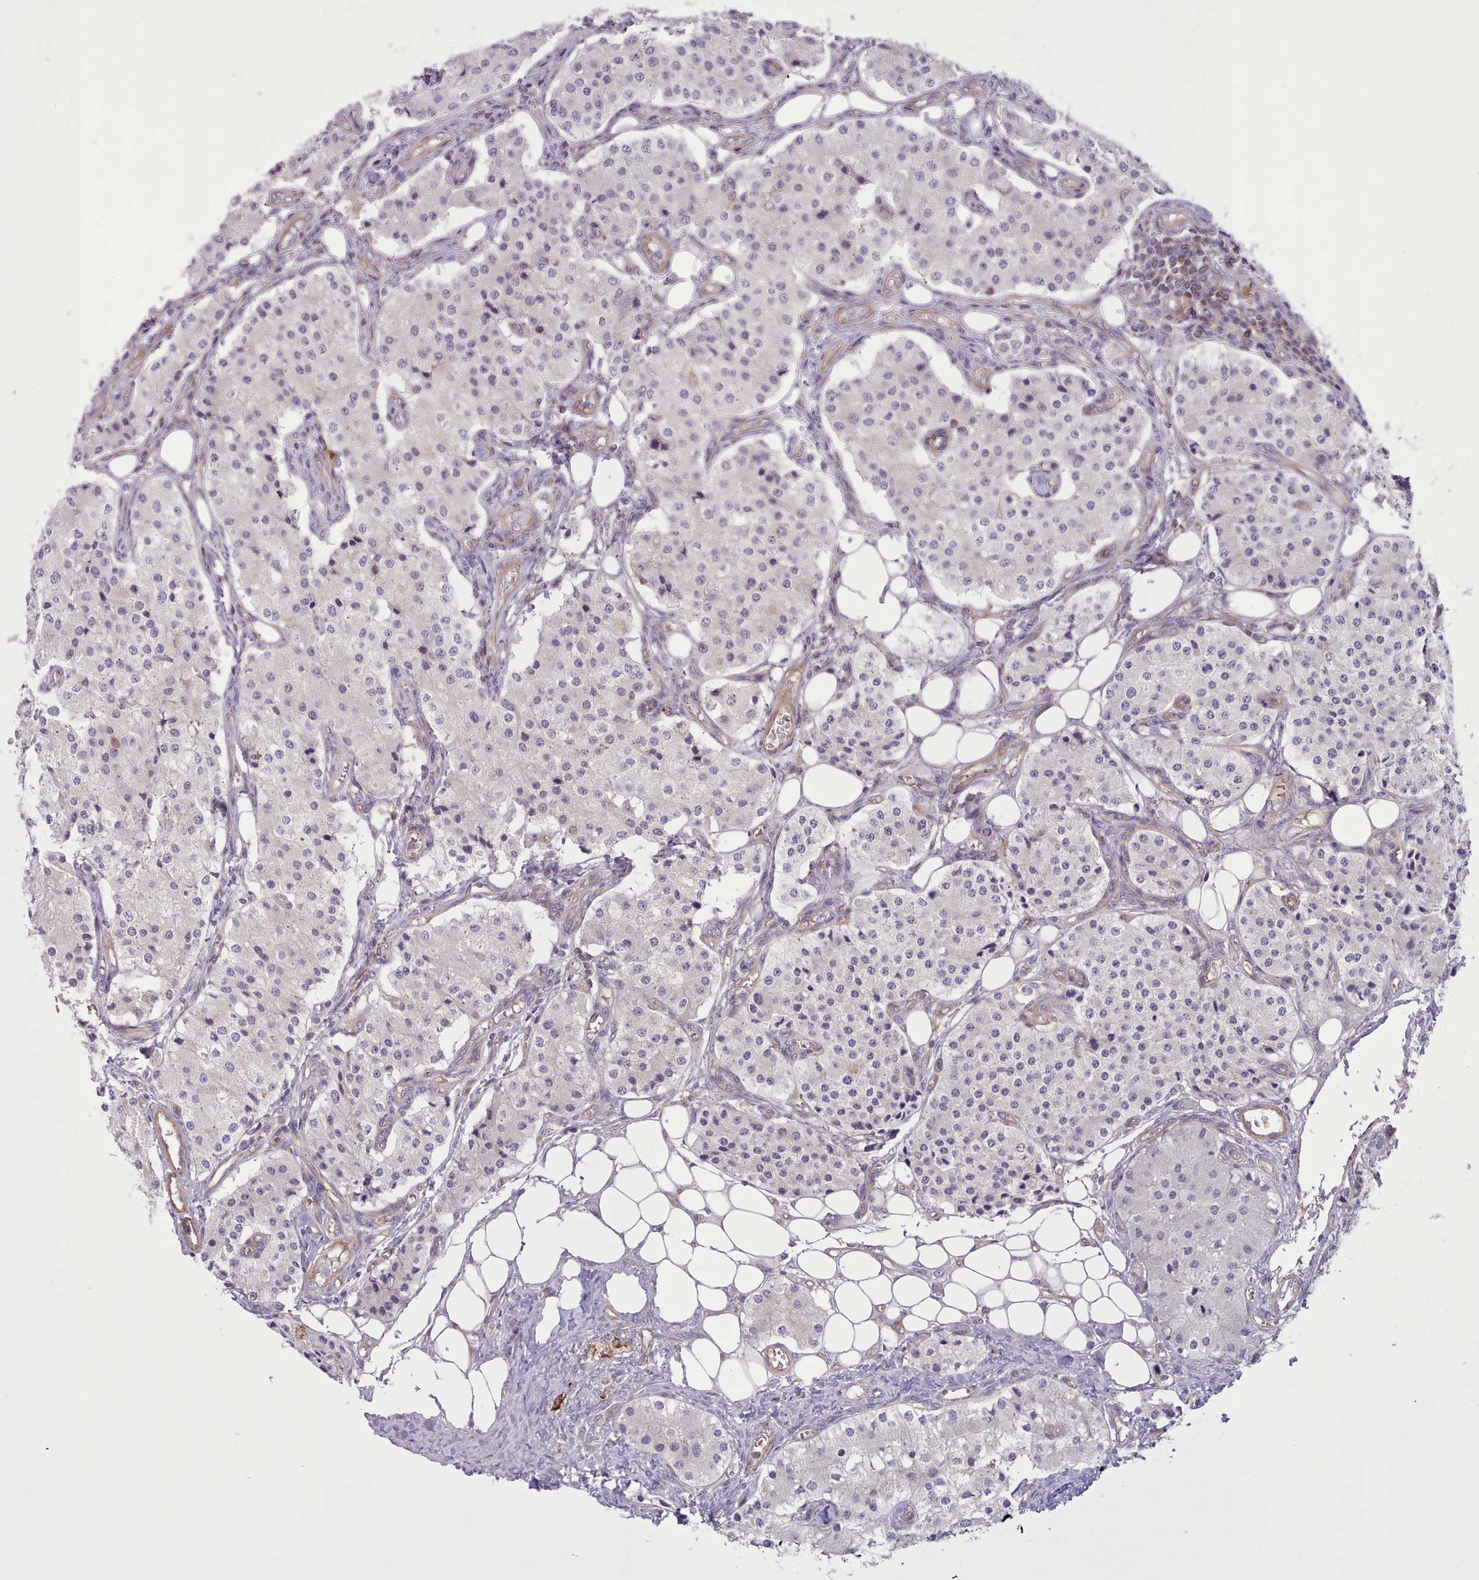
{"staining": {"intensity": "negative", "quantity": "none", "location": "none"}, "tissue": "carcinoid", "cell_type": "Tumor cells", "image_type": "cancer", "snomed": [{"axis": "morphology", "description": "Carcinoid, malignant, NOS"}, {"axis": "topography", "description": "Colon"}], "caption": "DAB immunohistochemical staining of human carcinoid reveals no significant expression in tumor cells. Nuclei are stained in blue.", "gene": "TENT4B", "patient": {"sex": "female", "age": 52}}